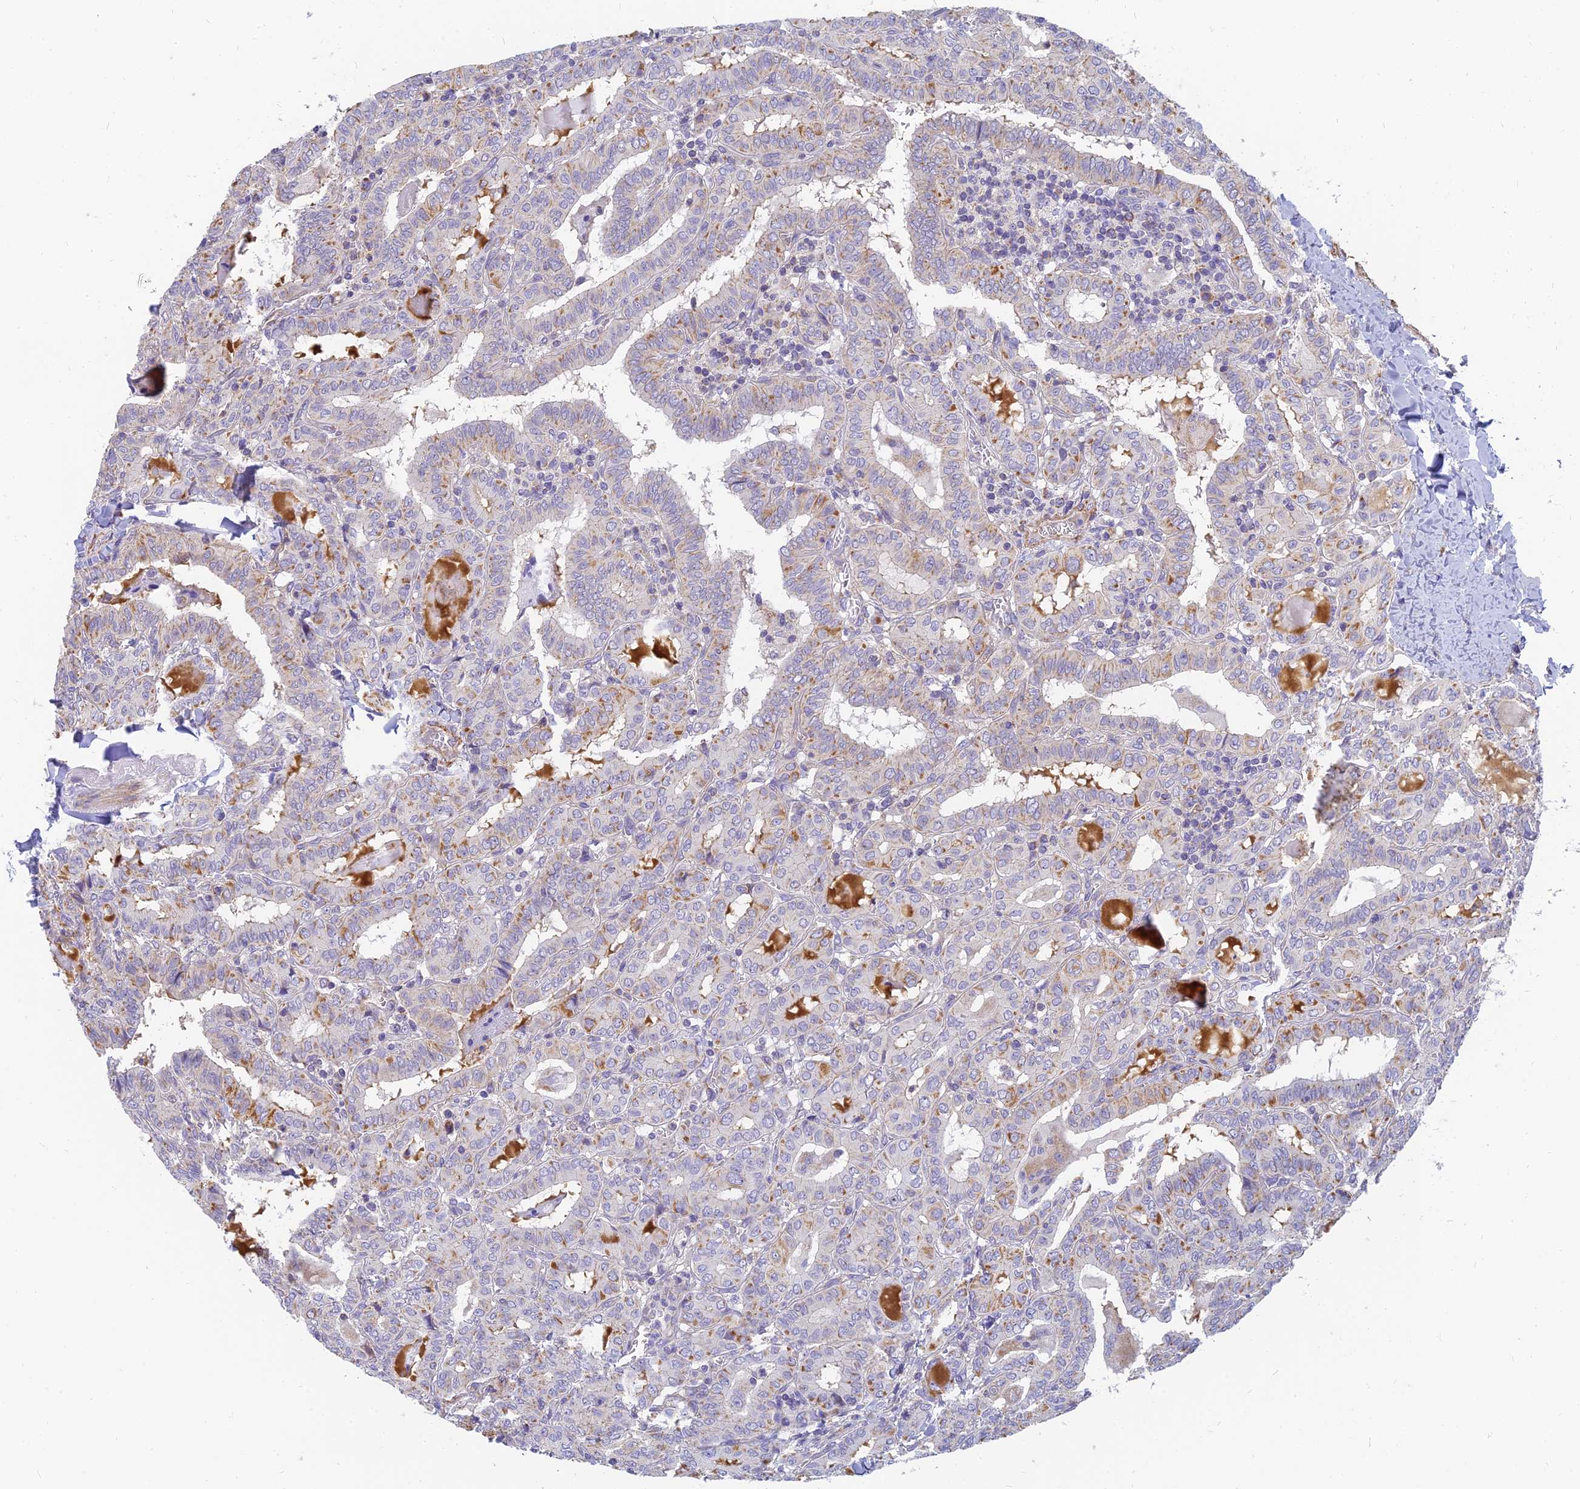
{"staining": {"intensity": "moderate", "quantity": "<25%", "location": "cytoplasmic/membranous"}, "tissue": "thyroid cancer", "cell_type": "Tumor cells", "image_type": "cancer", "snomed": [{"axis": "morphology", "description": "Papillary adenocarcinoma, NOS"}, {"axis": "topography", "description": "Thyroid gland"}], "caption": "Papillary adenocarcinoma (thyroid) stained for a protein (brown) demonstrates moderate cytoplasmic/membranous positive expression in approximately <25% of tumor cells.", "gene": "MRPL15", "patient": {"sex": "female", "age": 72}}